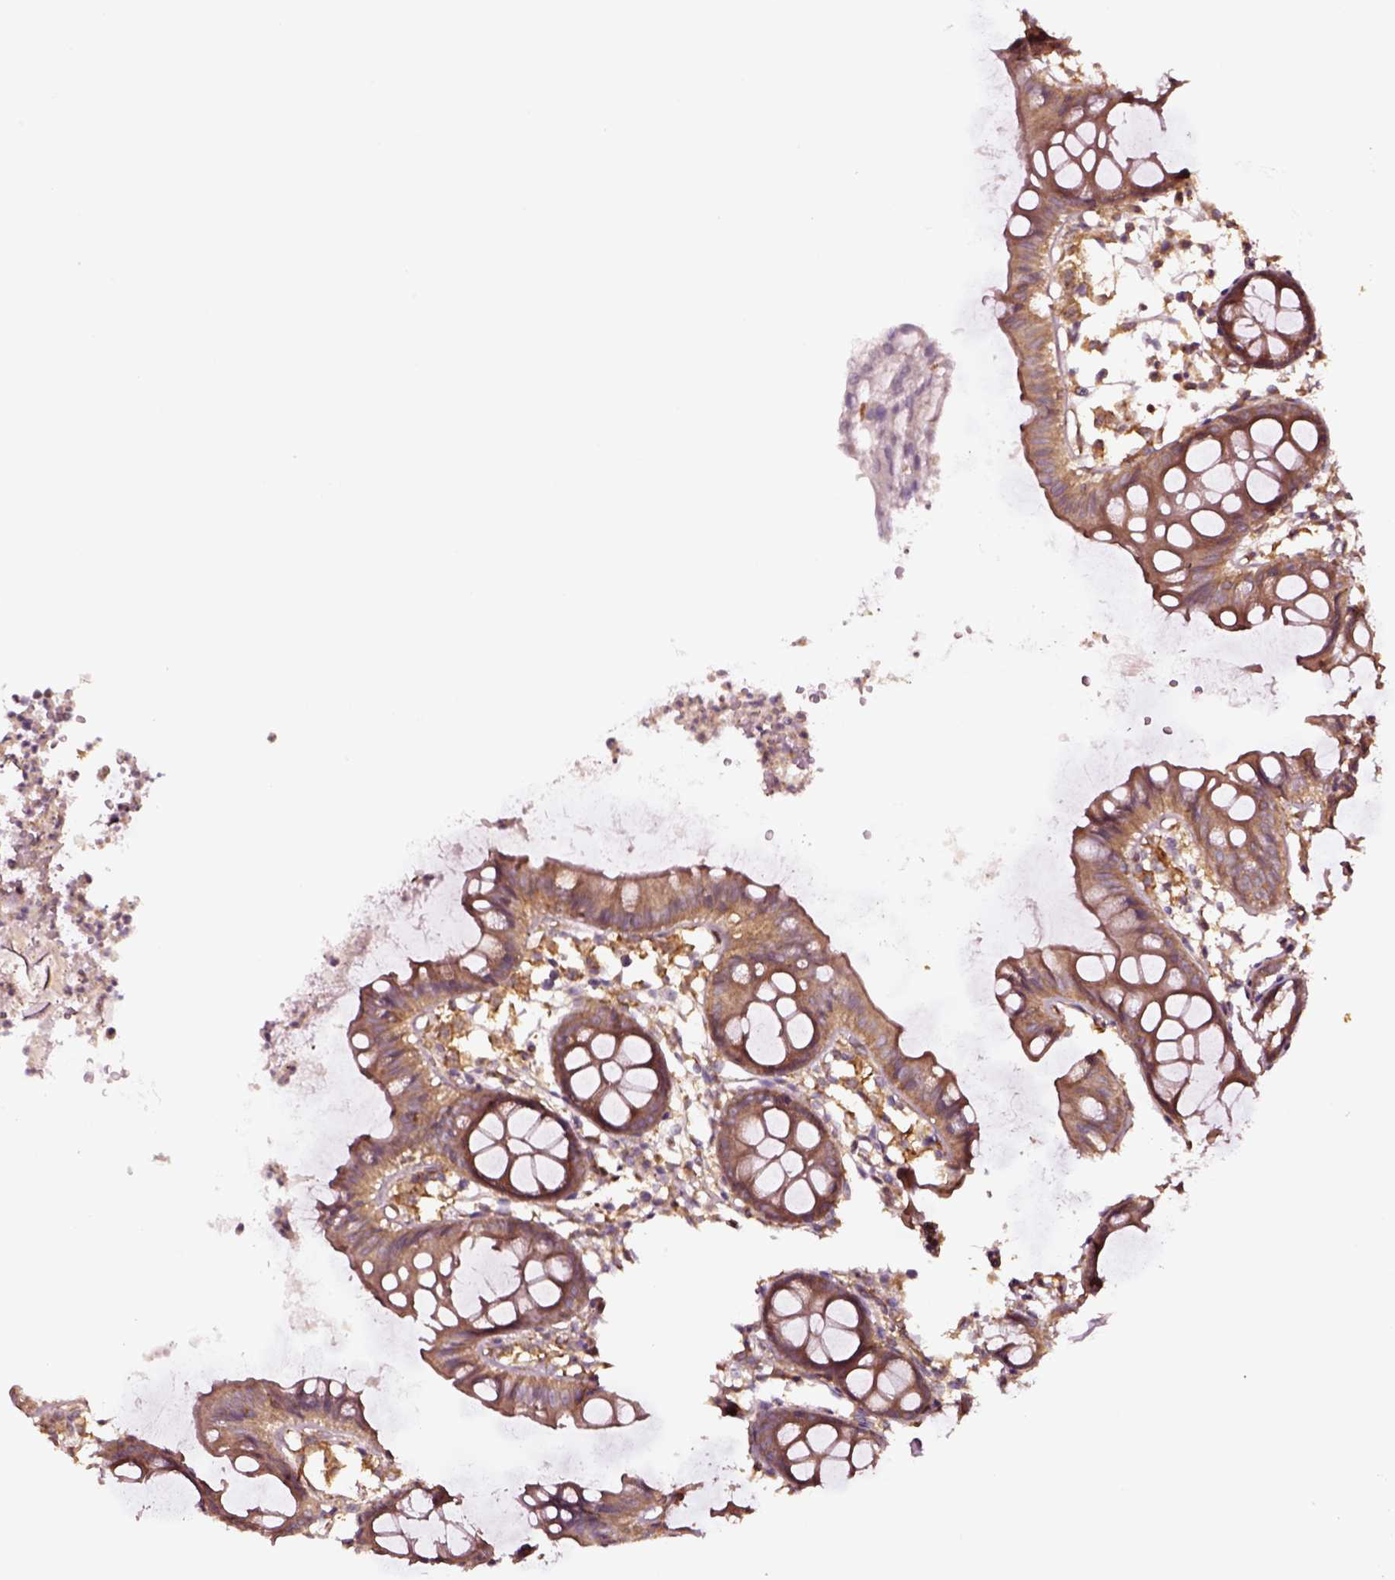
{"staining": {"intensity": "moderate", "quantity": ">75%", "location": "cytoplasmic/membranous"}, "tissue": "colon", "cell_type": "Endothelial cells", "image_type": "normal", "snomed": [{"axis": "morphology", "description": "Normal tissue, NOS"}, {"axis": "topography", "description": "Colon"}], "caption": "Immunohistochemical staining of benign colon reveals moderate cytoplasmic/membranous protein positivity in approximately >75% of endothelial cells.", "gene": "RASSF5", "patient": {"sex": "female", "age": 84}}